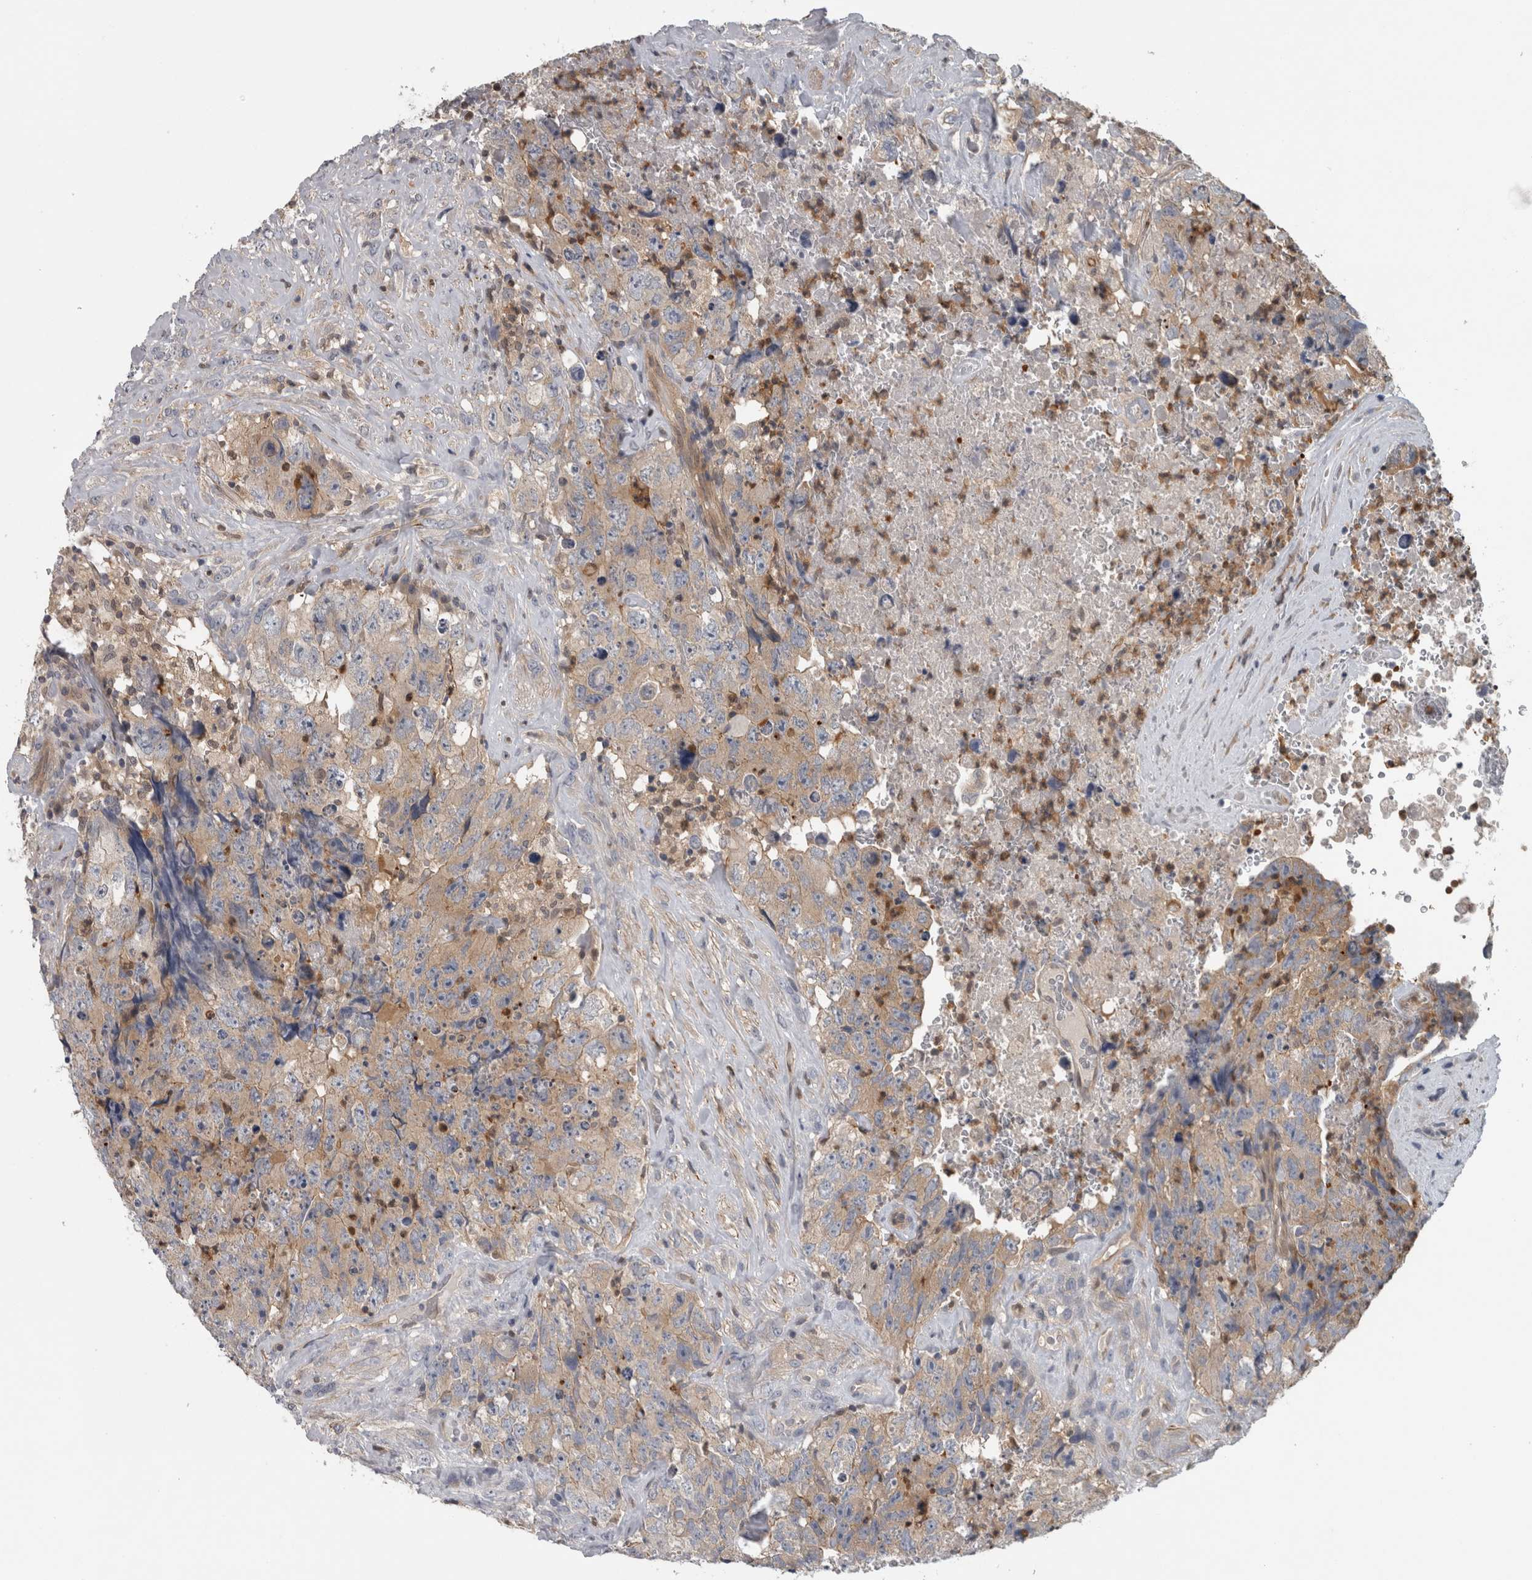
{"staining": {"intensity": "weak", "quantity": "<25%", "location": "cytoplasmic/membranous"}, "tissue": "testis cancer", "cell_type": "Tumor cells", "image_type": "cancer", "snomed": [{"axis": "morphology", "description": "Carcinoma, Embryonal, NOS"}, {"axis": "topography", "description": "Testis"}], "caption": "A high-resolution image shows immunohistochemistry staining of testis embryonal carcinoma, which displays no significant positivity in tumor cells.", "gene": "NAPRT", "patient": {"sex": "male", "age": 32}}